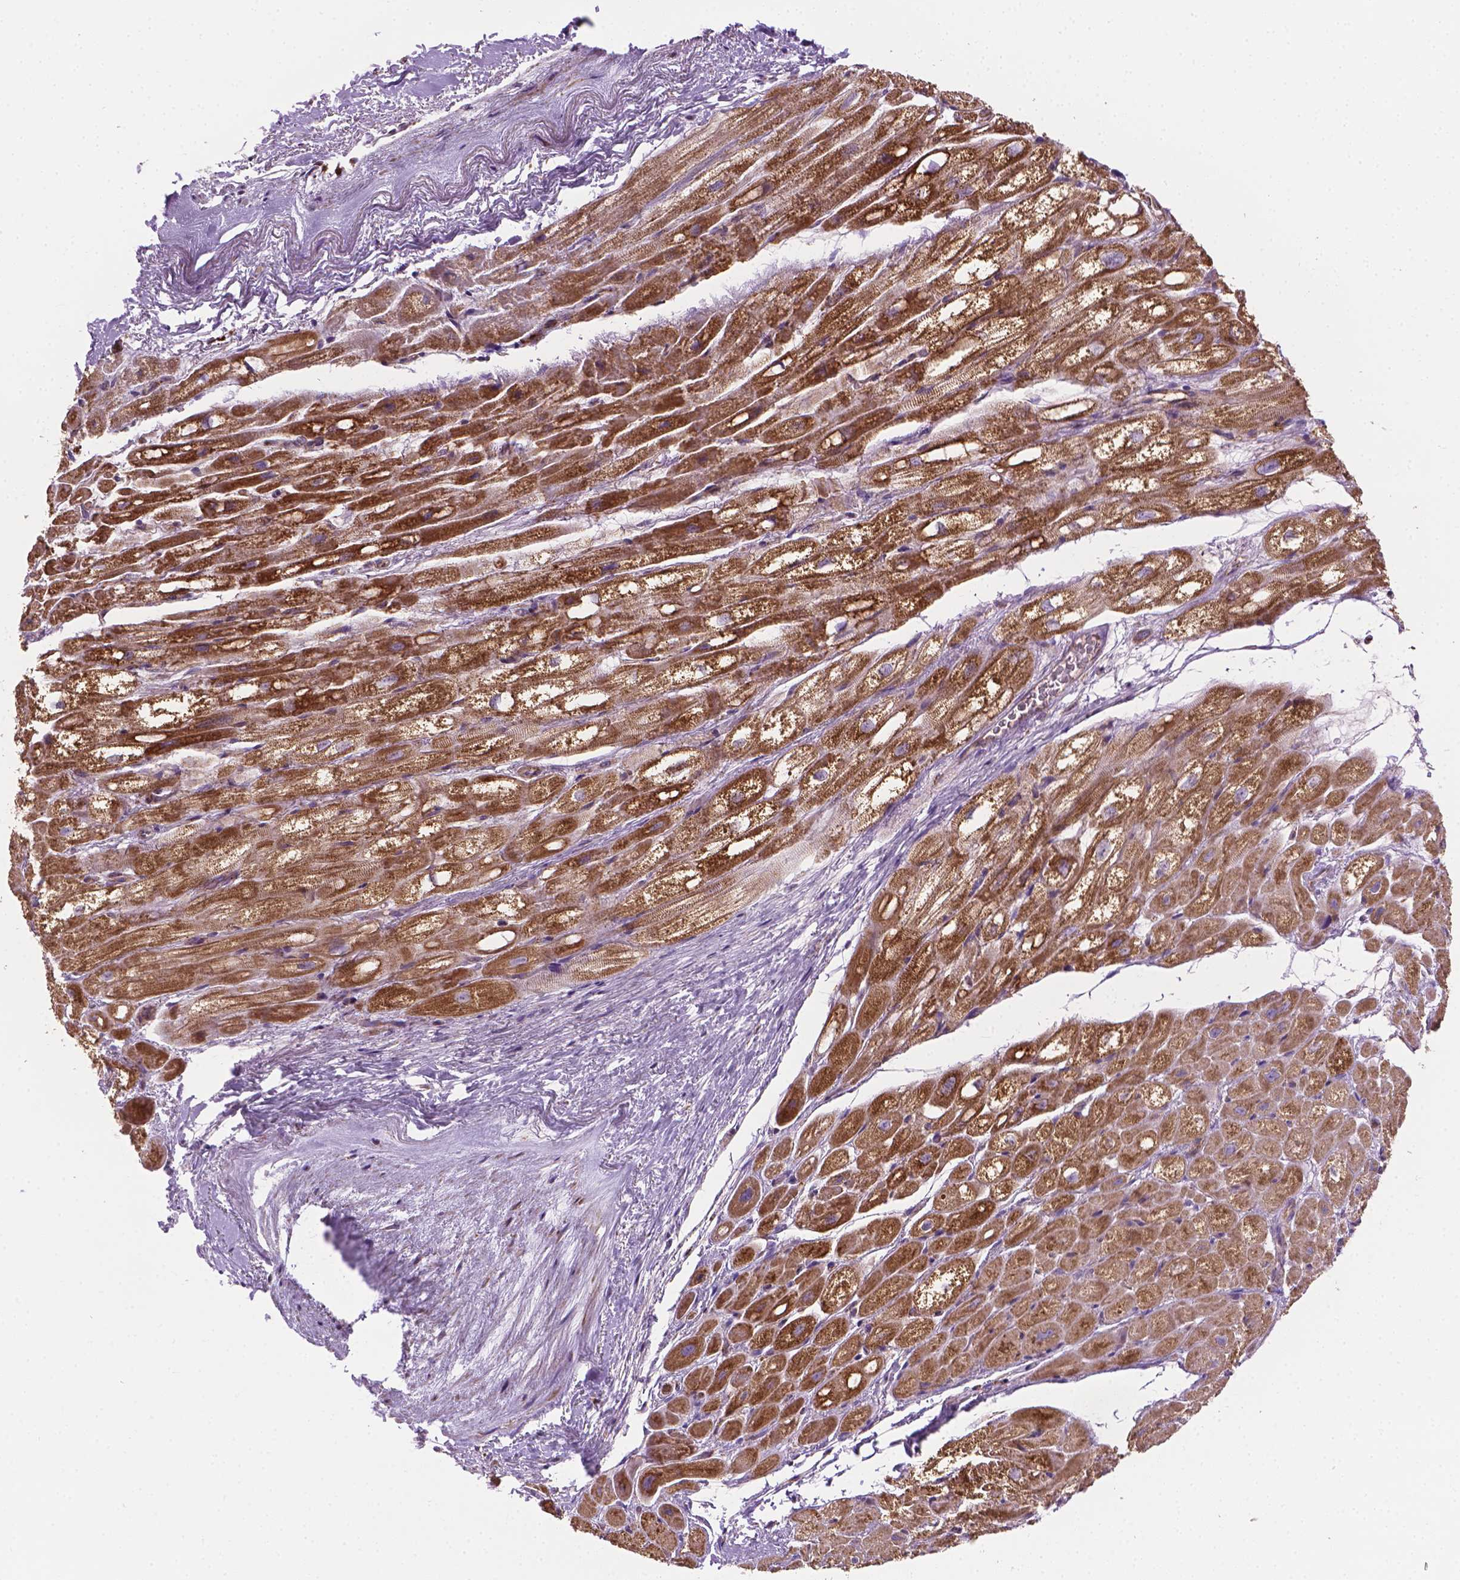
{"staining": {"intensity": "moderate", "quantity": ">75%", "location": "cytoplasmic/membranous"}, "tissue": "heart muscle", "cell_type": "Cardiomyocytes", "image_type": "normal", "snomed": [{"axis": "morphology", "description": "Normal tissue, NOS"}, {"axis": "topography", "description": "Heart"}], "caption": "Protein analysis of normal heart muscle displays moderate cytoplasmic/membranous expression in approximately >75% of cardiomyocytes.", "gene": "PIBF1", "patient": {"sex": "female", "age": 69}}